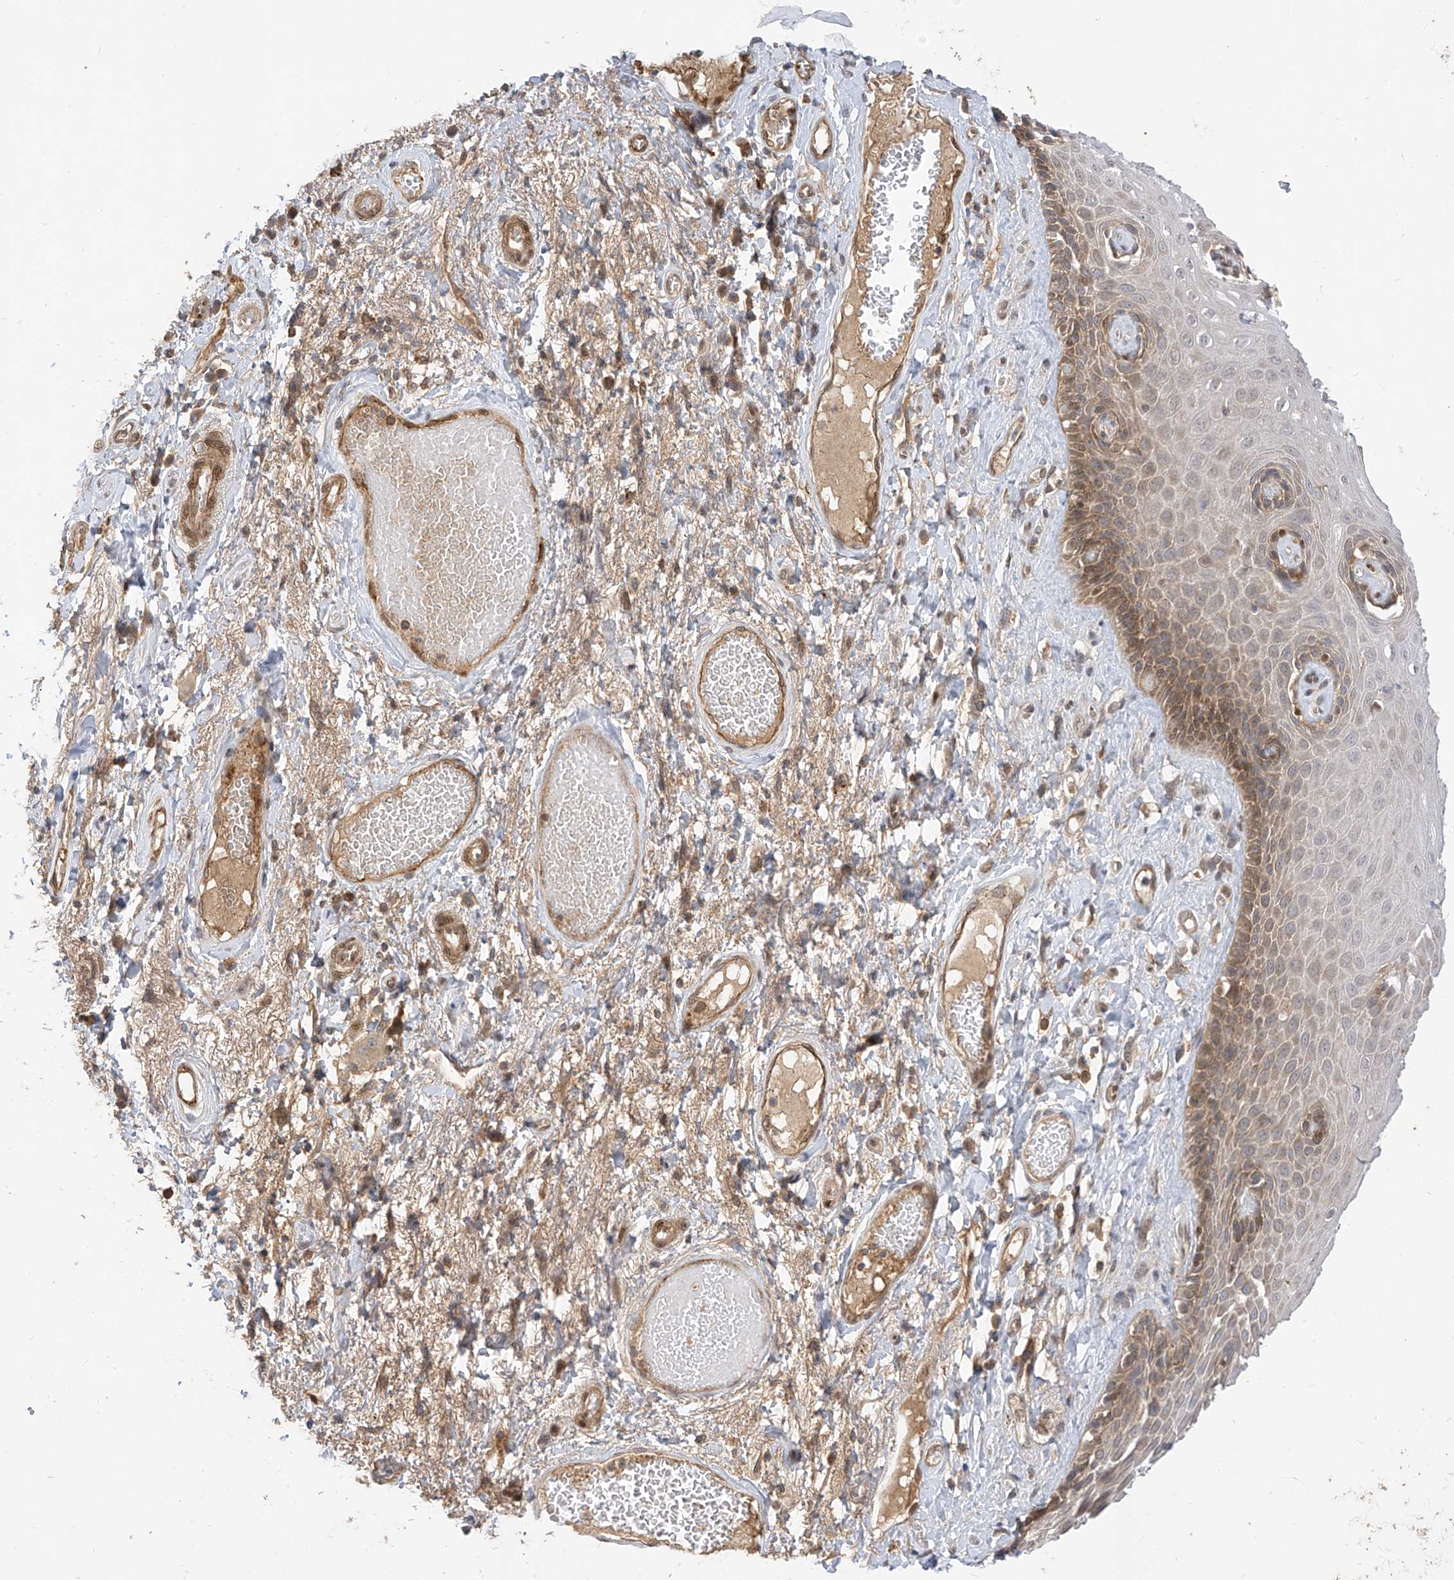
{"staining": {"intensity": "moderate", "quantity": "25%-75%", "location": "cytoplasmic/membranous,nuclear"}, "tissue": "skin", "cell_type": "Epidermal cells", "image_type": "normal", "snomed": [{"axis": "morphology", "description": "Normal tissue, NOS"}, {"axis": "topography", "description": "Anal"}], "caption": "Epidermal cells demonstrate moderate cytoplasmic/membranous,nuclear expression in approximately 25%-75% of cells in benign skin.", "gene": "MRTFA", "patient": {"sex": "male", "age": 69}}